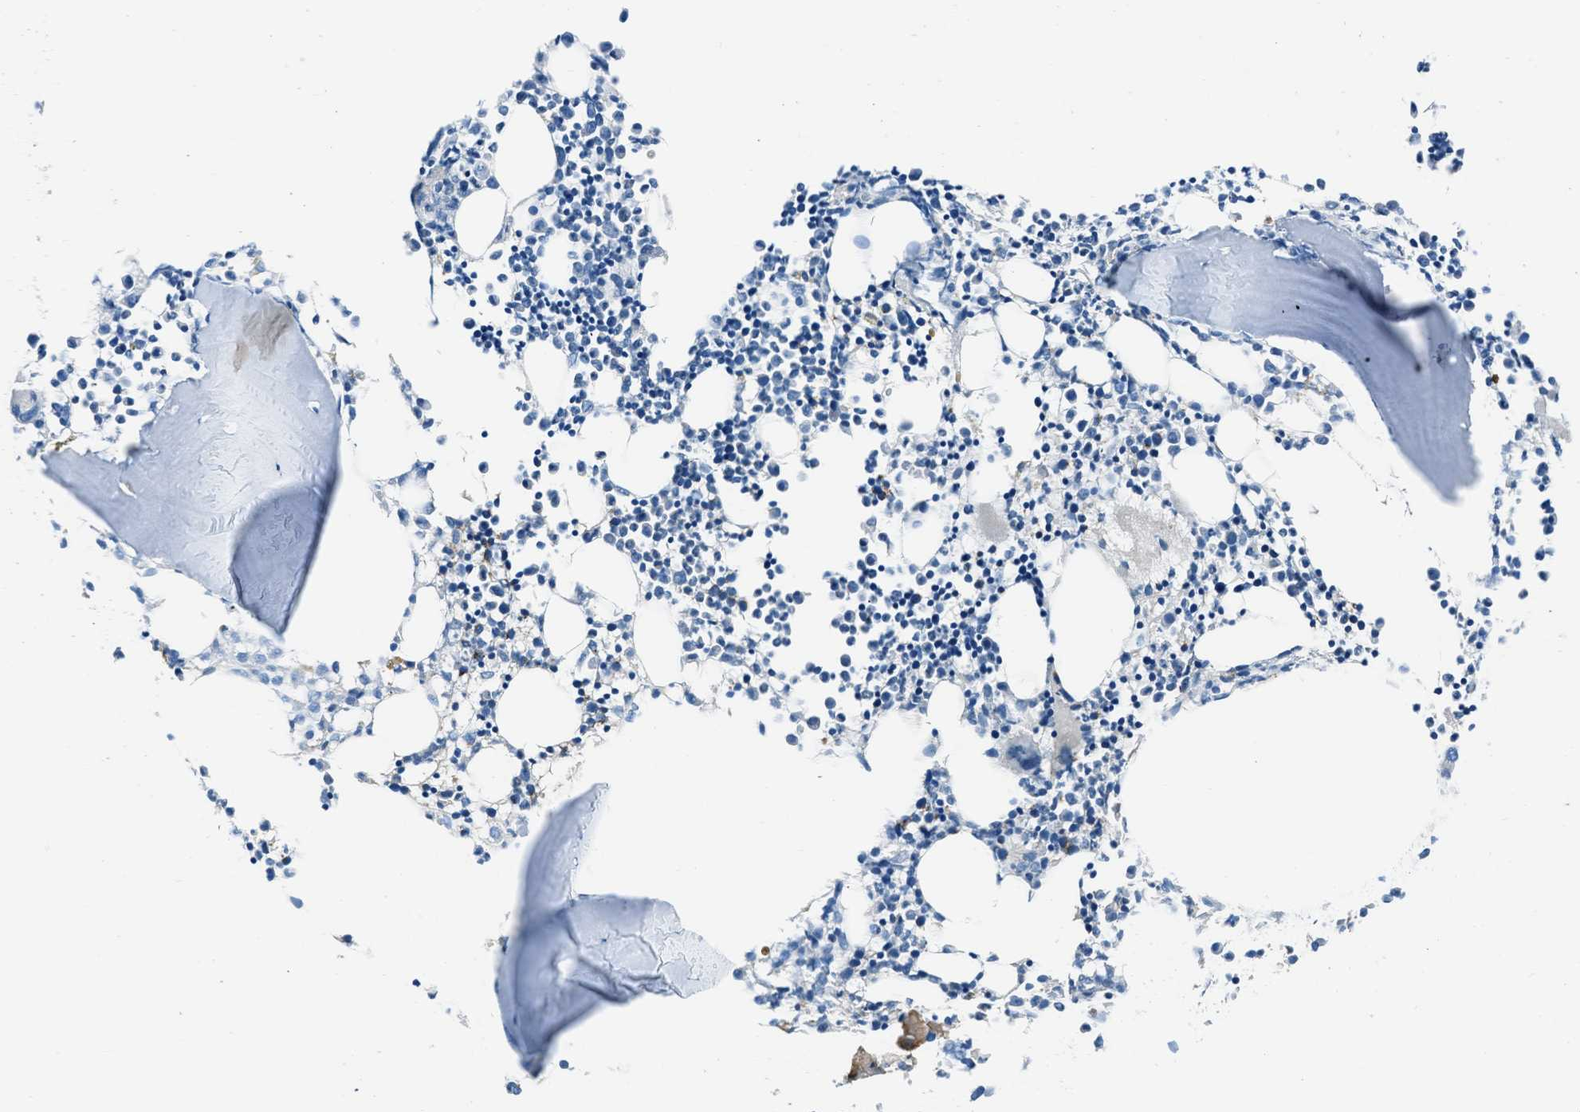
{"staining": {"intensity": "weak", "quantity": "25%-75%", "location": "cytoplasmic/membranous,nuclear"}, "tissue": "bone marrow", "cell_type": "Hematopoietic cells", "image_type": "normal", "snomed": [{"axis": "morphology", "description": "Normal tissue, NOS"}, {"axis": "morphology", "description": "Inflammation, NOS"}, {"axis": "topography", "description": "Bone marrow"}], "caption": "Immunohistochemistry (IHC) of normal bone marrow demonstrates low levels of weak cytoplasmic/membranous,nuclear positivity in approximately 25%-75% of hematopoietic cells.", "gene": "SLC38A6", "patient": {"sex": "male", "age": 25}}